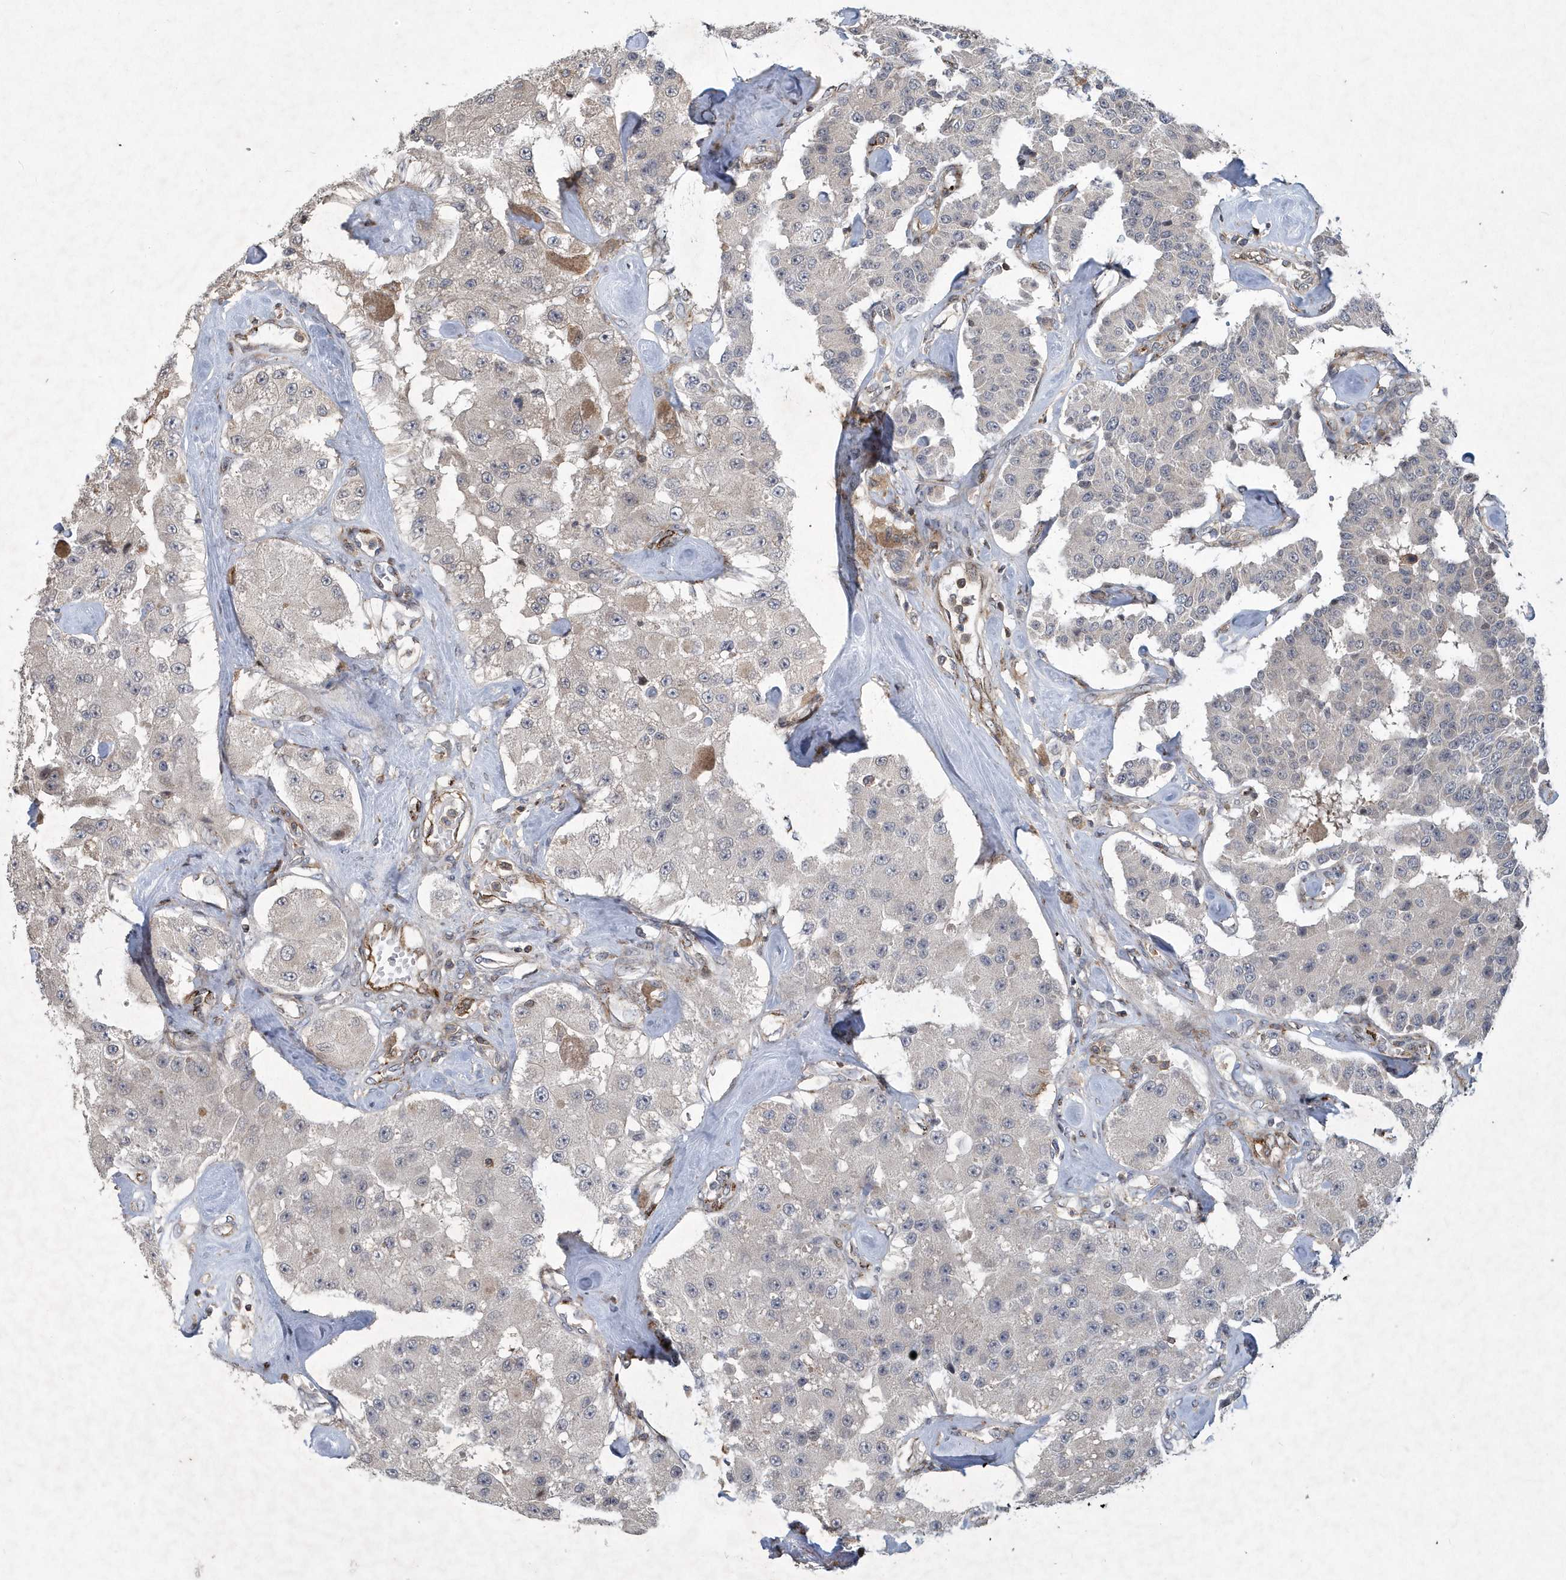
{"staining": {"intensity": "weak", "quantity": "<25%", "location": "nuclear"}, "tissue": "carcinoid", "cell_type": "Tumor cells", "image_type": "cancer", "snomed": [{"axis": "morphology", "description": "Carcinoid, malignant, NOS"}, {"axis": "topography", "description": "Pancreas"}], "caption": "Photomicrograph shows no significant protein expression in tumor cells of malignant carcinoid.", "gene": "N4BP2", "patient": {"sex": "male", "age": 41}}